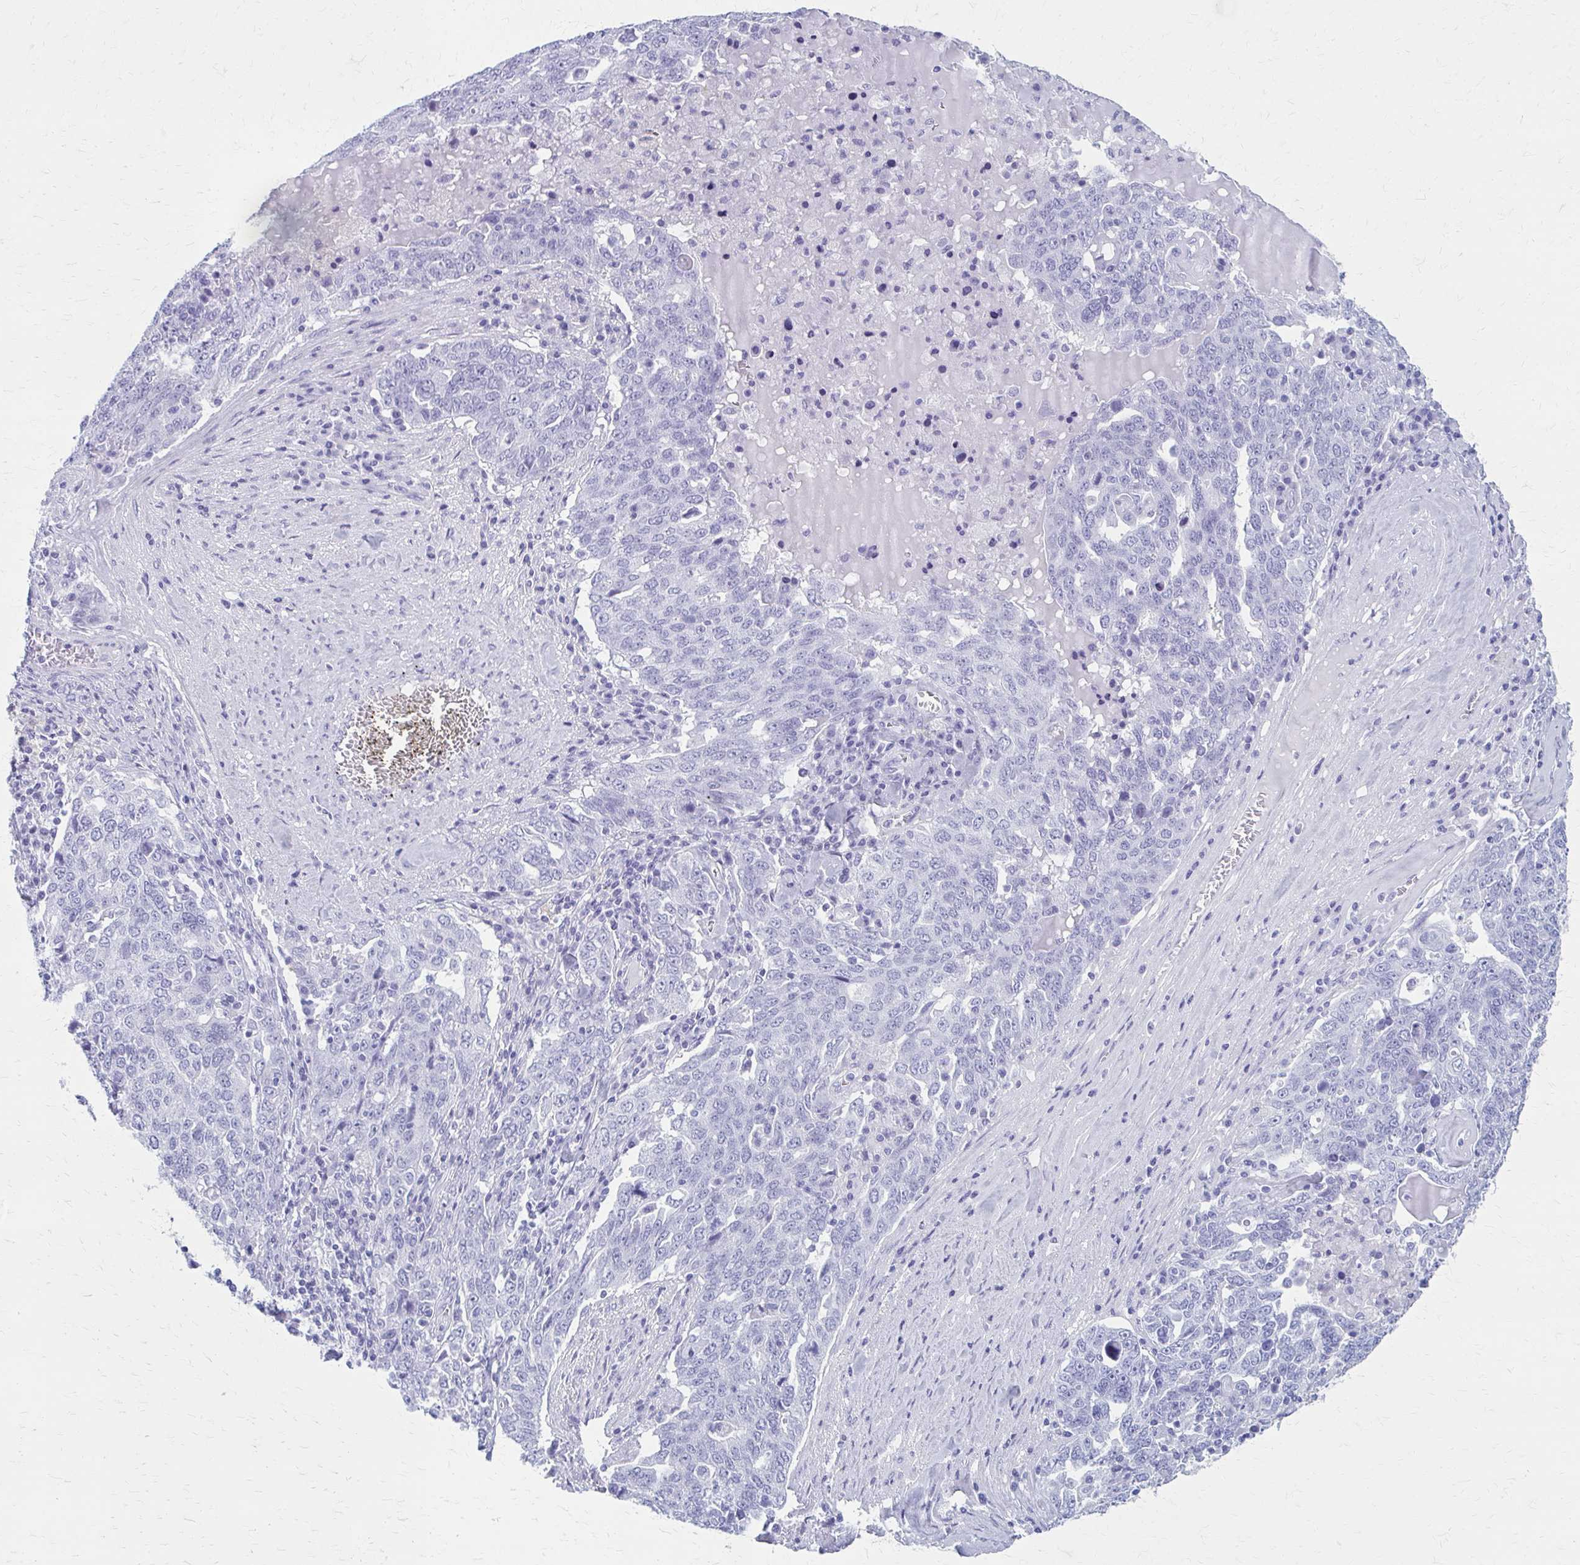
{"staining": {"intensity": "negative", "quantity": "none", "location": "none"}, "tissue": "ovarian cancer", "cell_type": "Tumor cells", "image_type": "cancer", "snomed": [{"axis": "morphology", "description": "Carcinoma, endometroid"}, {"axis": "topography", "description": "Ovary"}], "caption": "Ovarian cancer (endometroid carcinoma) was stained to show a protein in brown. There is no significant staining in tumor cells. (Immunohistochemistry, brightfield microscopy, high magnification).", "gene": "CELF5", "patient": {"sex": "female", "age": 62}}